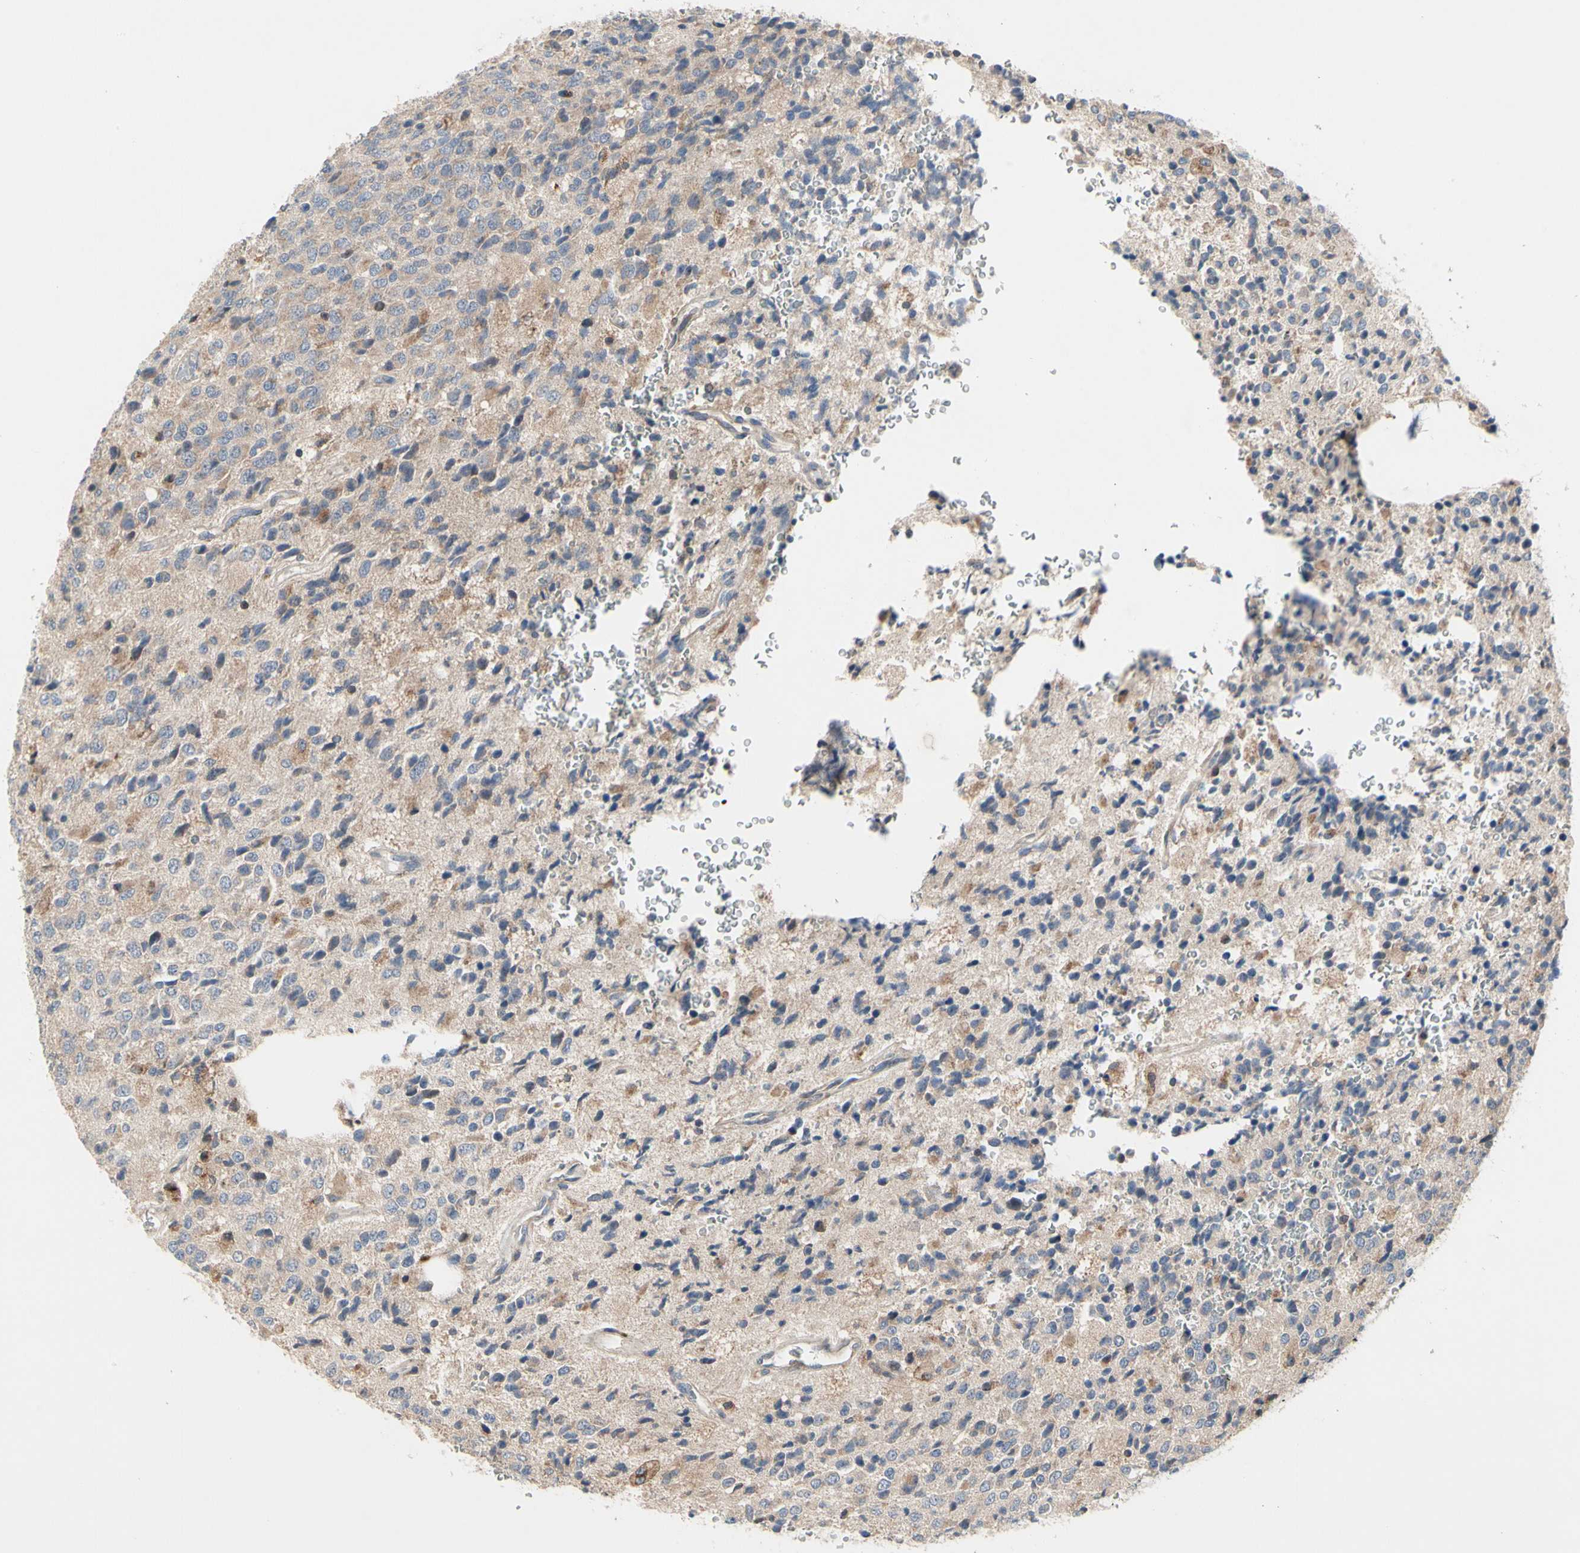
{"staining": {"intensity": "weak", "quantity": "25%-75%", "location": "cytoplasmic/membranous"}, "tissue": "glioma", "cell_type": "Tumor cells", "image_type": "cancer", "snomed": [{"axis": "morphology", "description": "Glioma, malignant, High grade"}, {"axis": "topography", "description": "pancreas cauda"}], "caption": "High-magnification brightfield microscopy of high-grade glioma (malignant) stained with DAB (brown) and counterstained with hematoxylin (blue). tumor cells exhibit weak cytoplasmic/membranous staining is identified in about25%-75% of cells.", "gene": "MMEL1", "patient": {"sex": "male", "age": 60}}